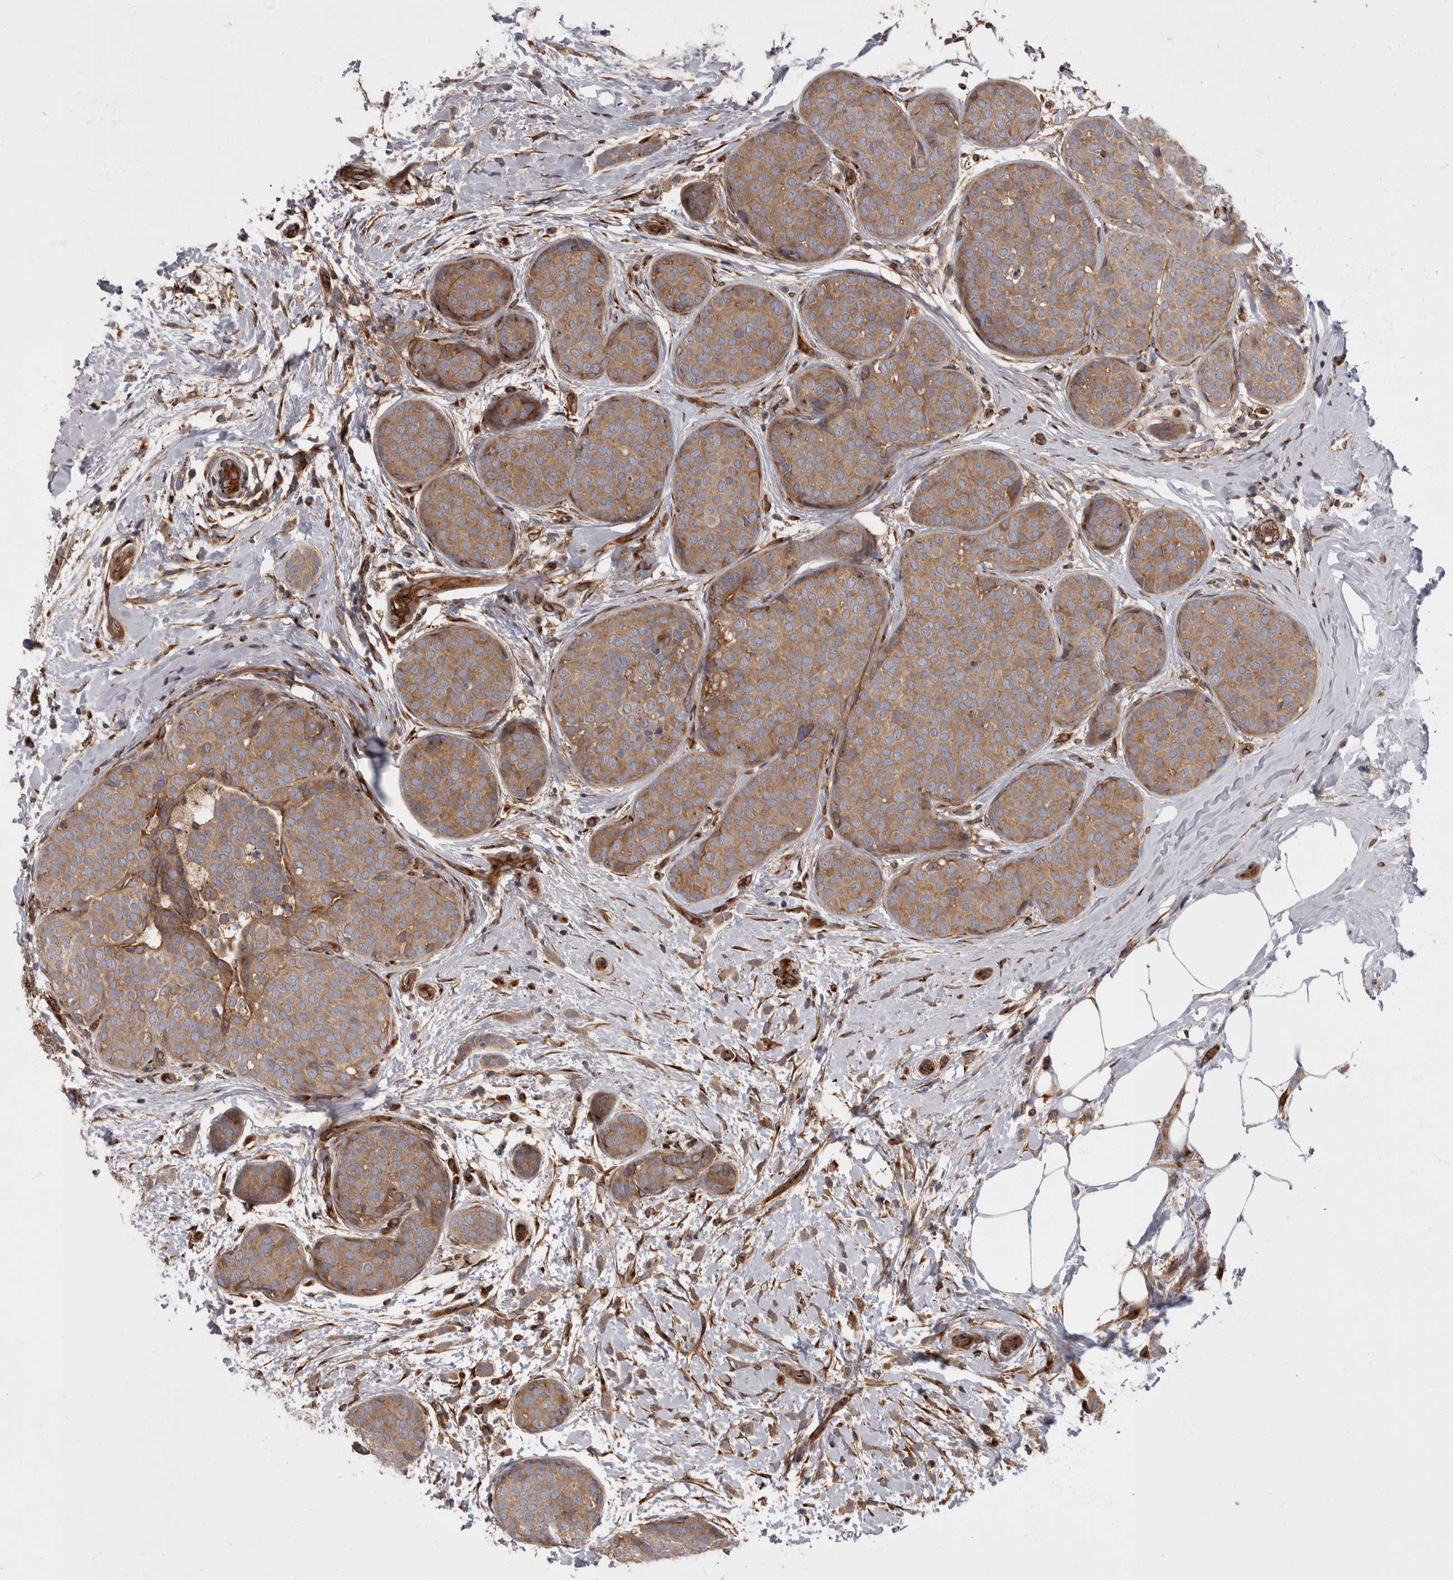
{"staining": {"intensity": "moderate", "quantity": ">75%", "location": "cytoplasmic/membranous"}, "tissue": "breast cancer", "cell_type": "Tumor cells", "image_type": "cancer", "snomed": [{"axis": "morphology", "description": "Lobular carcinoma, in situ"}, {"axis": "morphology", "description": "Lobular carcinoma"}, {"axis": "topography", "description": "Breast"}], "caption": "A brown stain highlights moderate cytoplasmic/membranous positivity of a protein in human breast cancer tumor cells. The staining was performed using DAB (3,3'-diaminobenzidine), with brown indicating positive protein expression. Nuclei are stained blue with hematoxylin.", "gene": "HOOK3", "patient": {"sex": "female", "age": 41}}